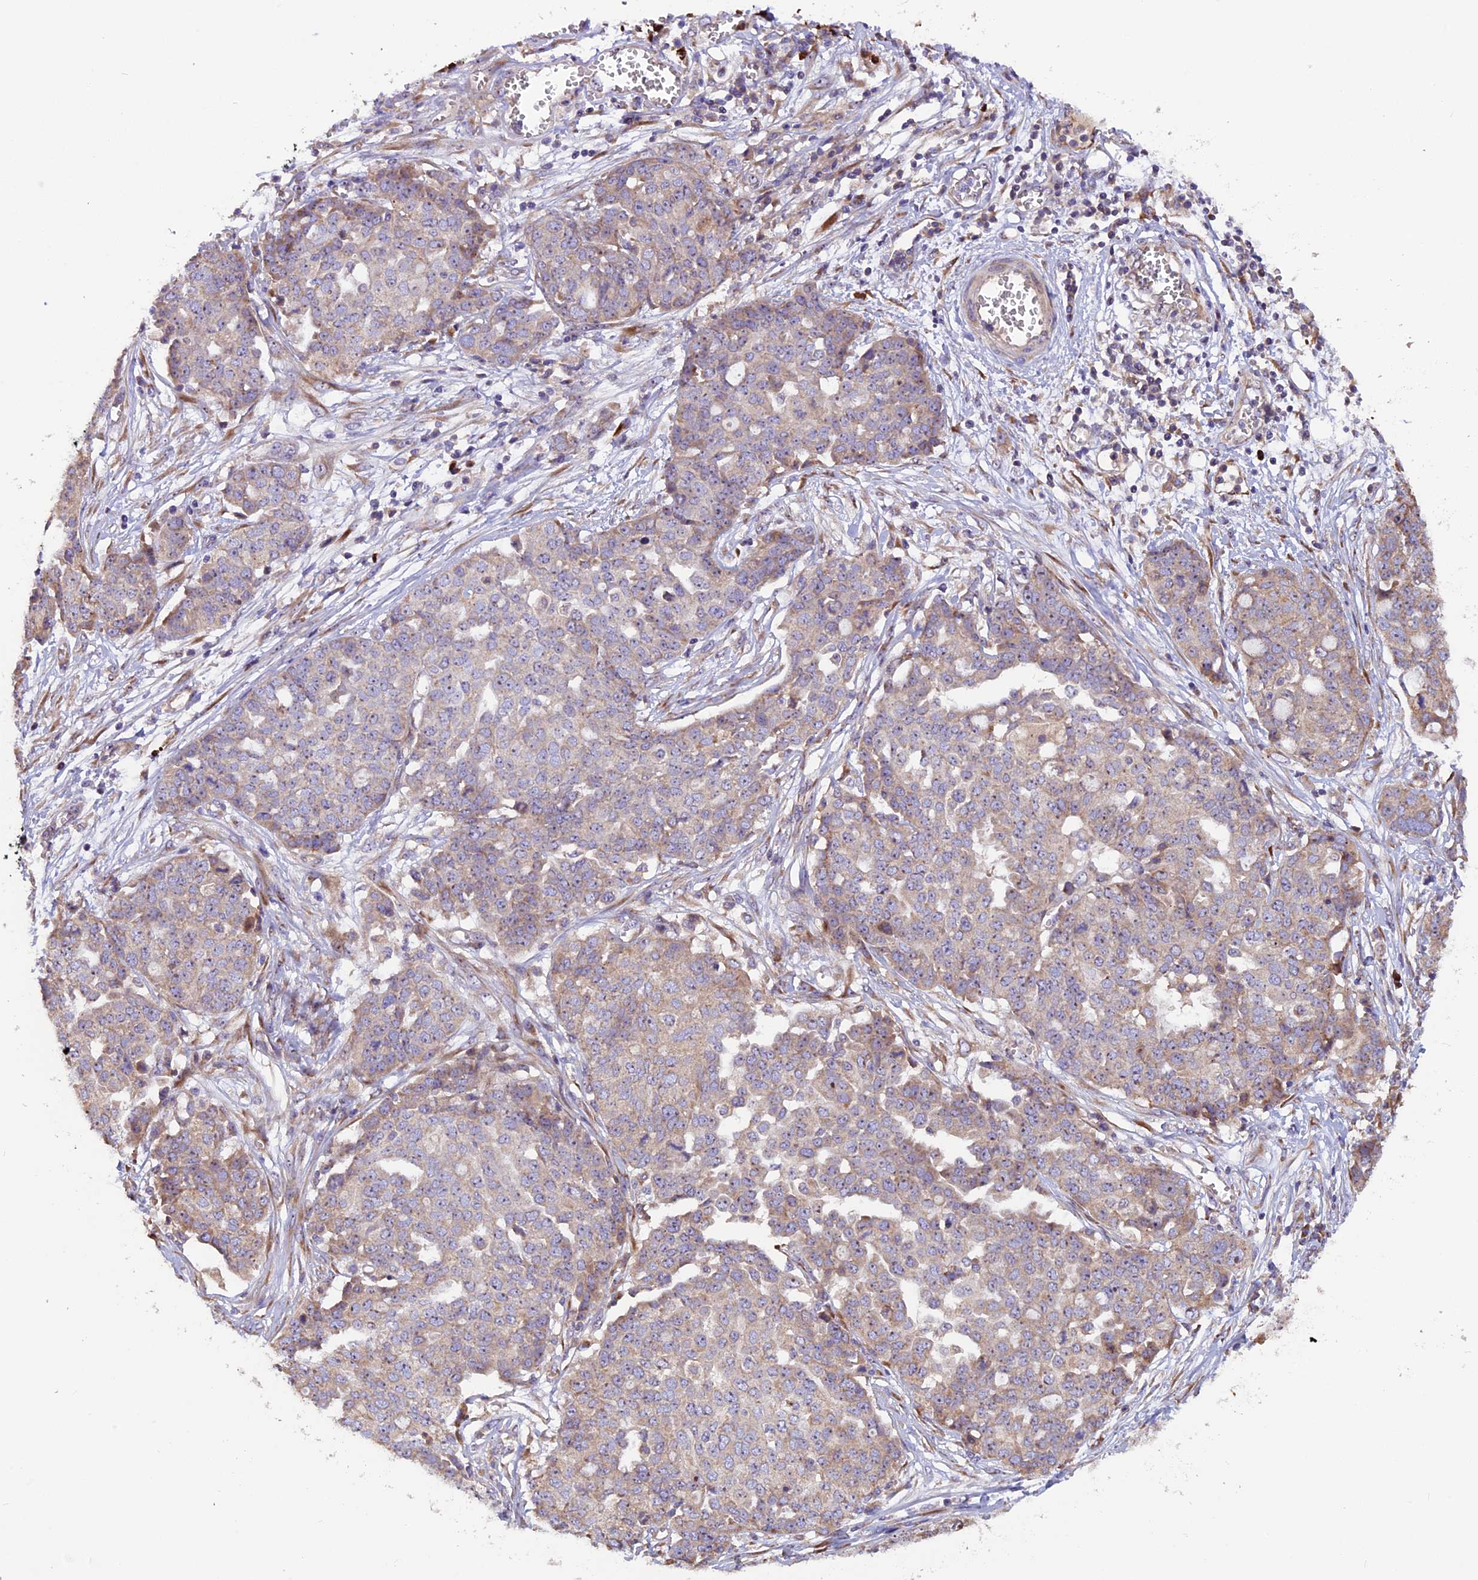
{"staining": {"intensity": "weak", "quantity": ">75%", "location": "cytoplasmic/membranous"}, "tissue": "ovarian cancer", "cell_type": "Tumor cells", "image_type": "cancer", "snomed": [{"axis": "morphology", "description": "Cystadenocarcinoma, serous, NOS"}, {"axis": "topography", "description": "Soft tissue"}, {"axis": "topography", "description": "Ovary"}], "caption": "Immunohistochemical staining of serous cystadenocarcinoma (ovarian) reveals low levels of weak cytoplasmic/membranous protein positivity in approximately >75% of tumor cells. (DAB (3,3'-diaminobenzidine) = brown stain, brightfield microscopy at high magnification).", "gene": "FRY", "patient": {"sex": "female", "age": 57}}